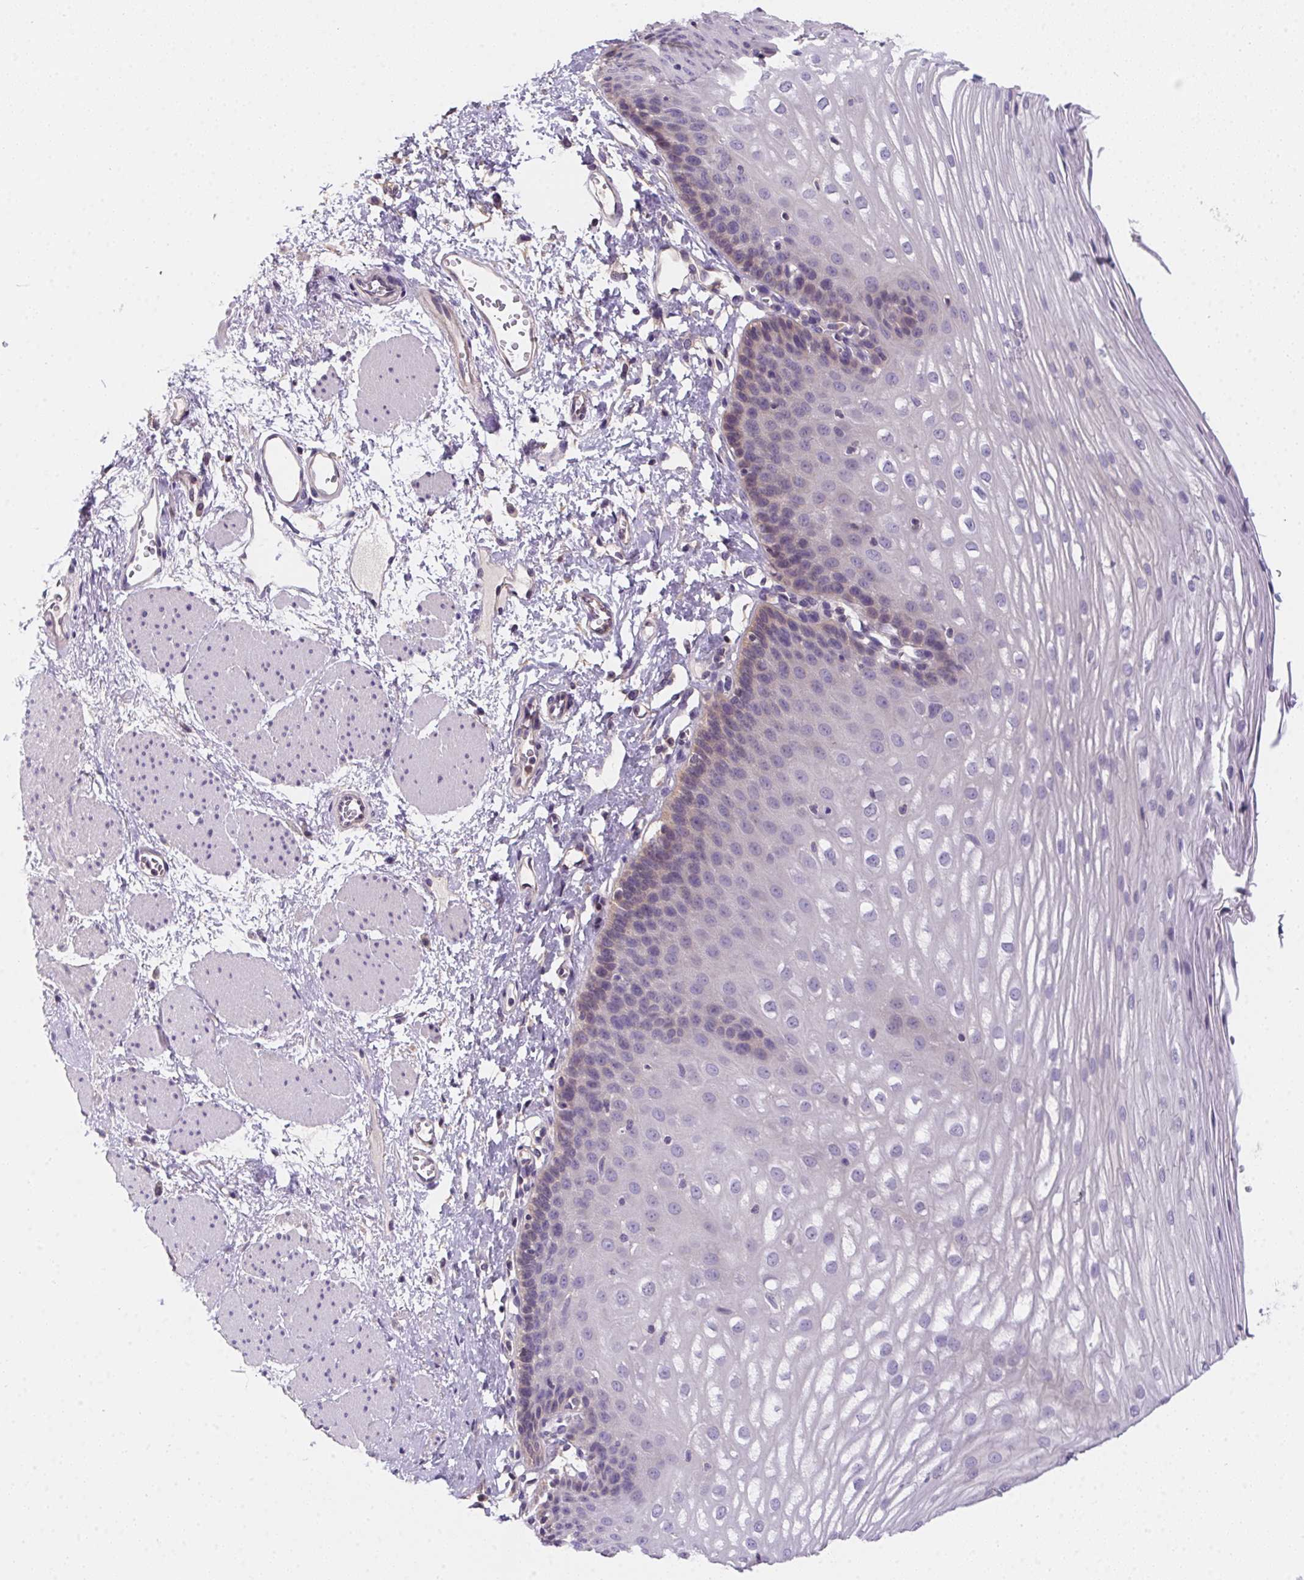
{"staining": {"intensity": "weak", "quantity": "<25%", "location": "cytoplasmic/membranous"}, "tissue": "esophagus", "cell_type": "Squamous epithelial cells", "image_type": "normal", "snomed": [{"axis": "morphology", "description": "Normal tissue, NOS"}, {"axis": "topography", "description": "Esophagus"}], "caption": "Immunohistochemistry of normal human esophagus demonstrates no expression in squamous epithelial cells. (DAB (3,3'-diaminobenzidine) immunohistochemistry (IHC) with hematoxylin counter stain).", "gene": "PRKAA1", "patient": {"sex": "male", "age": 62}}